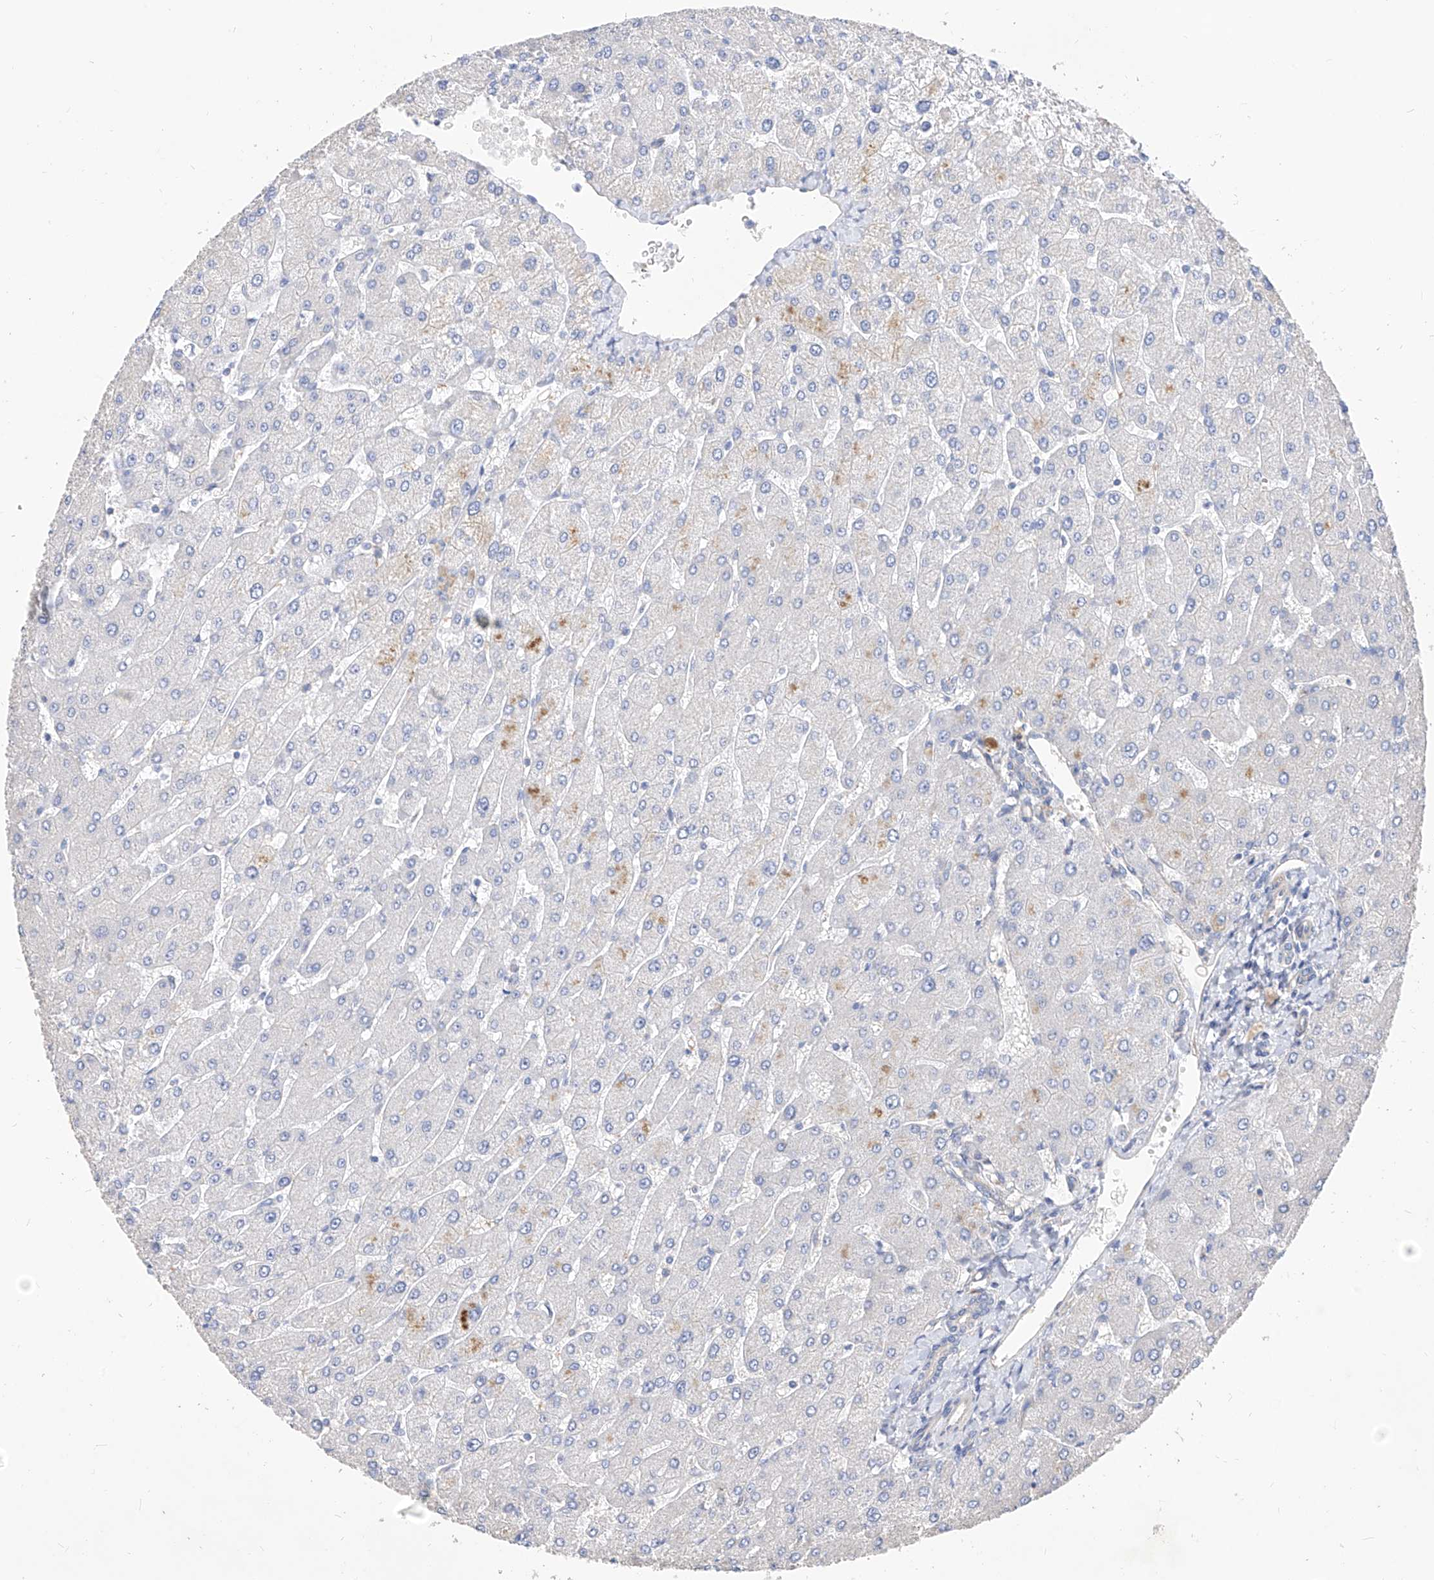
{"staining": {"intensity": "negative", "quantity": "none", "location": "none"}, "tissue": "liver", "cell_type": "Cholangiocytes", "image_type": "normal", "snomed": [{"axis": "morphology", "description": "Normal tissue, NOS"}, {"axis": "topography", "description": "Liver"}], "caption": "Cholangiocytes show no significant expression in unremarkable liver.", "gene": "SCGB2A1", "patient": {"sex": "male", "age": 55}}